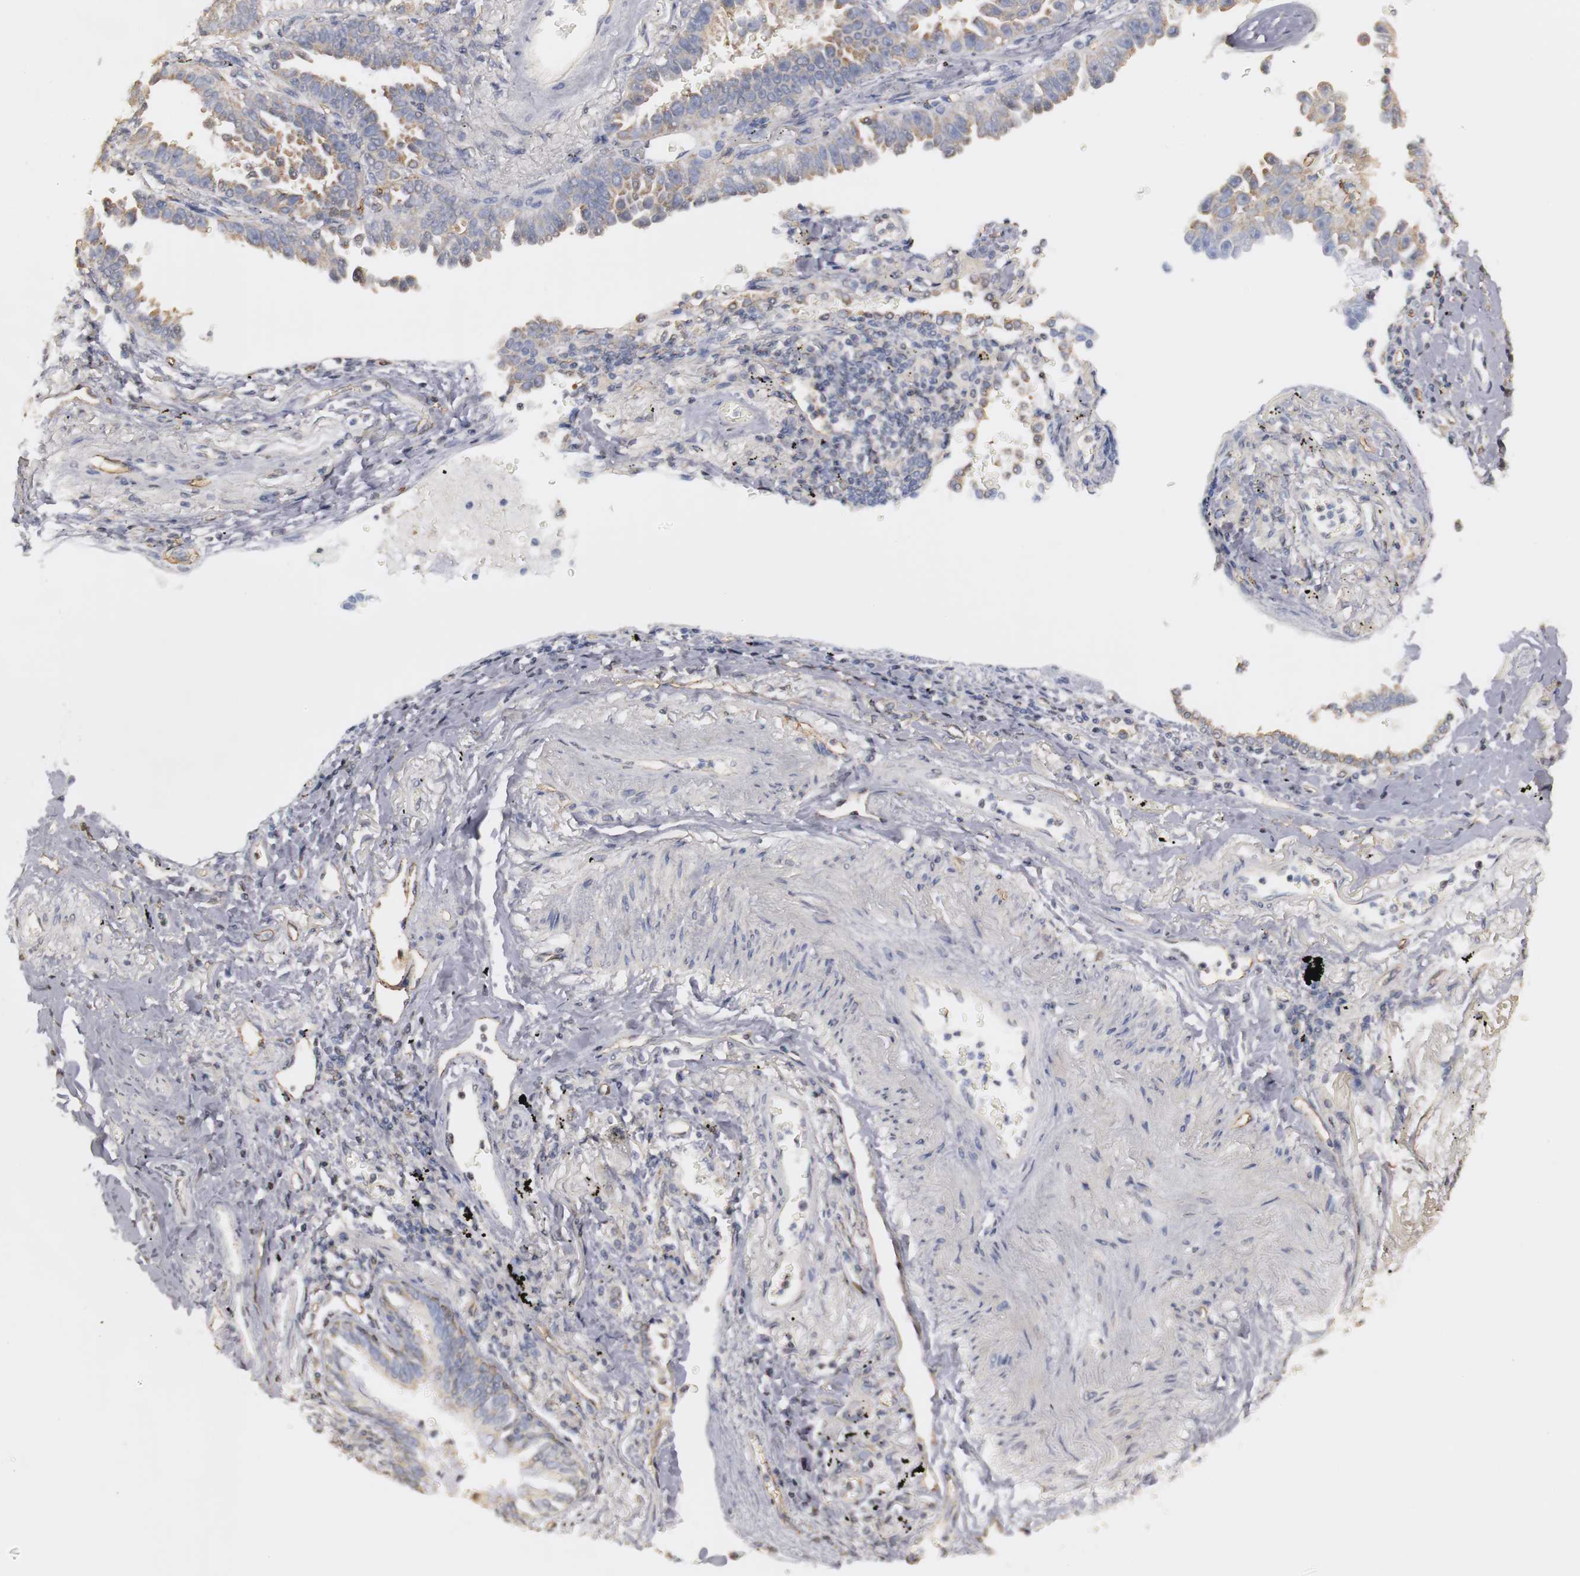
{"staining": {"intensity": "moderate", "quantity": "25%-75%", "location": "cytoplasmic/membranous"}, "tissue": "lung cancer", "cell_type": "Tumor cells", "image_type": "cancer", "snomed": [{"axis": "morphology", "description": "Adenocarcinoma, NOS"}, {"axis": "topography", "description": "Lung"}], "caption": "Immunohistochemical staining of human lung adenocarcinoma displays medium levels of moderate cytoplasmic/membranous positivity in about 25%-75% of tumor cells.", "gene": "PLEKHA1", "patient": {"sex": "female", "age": 64}}